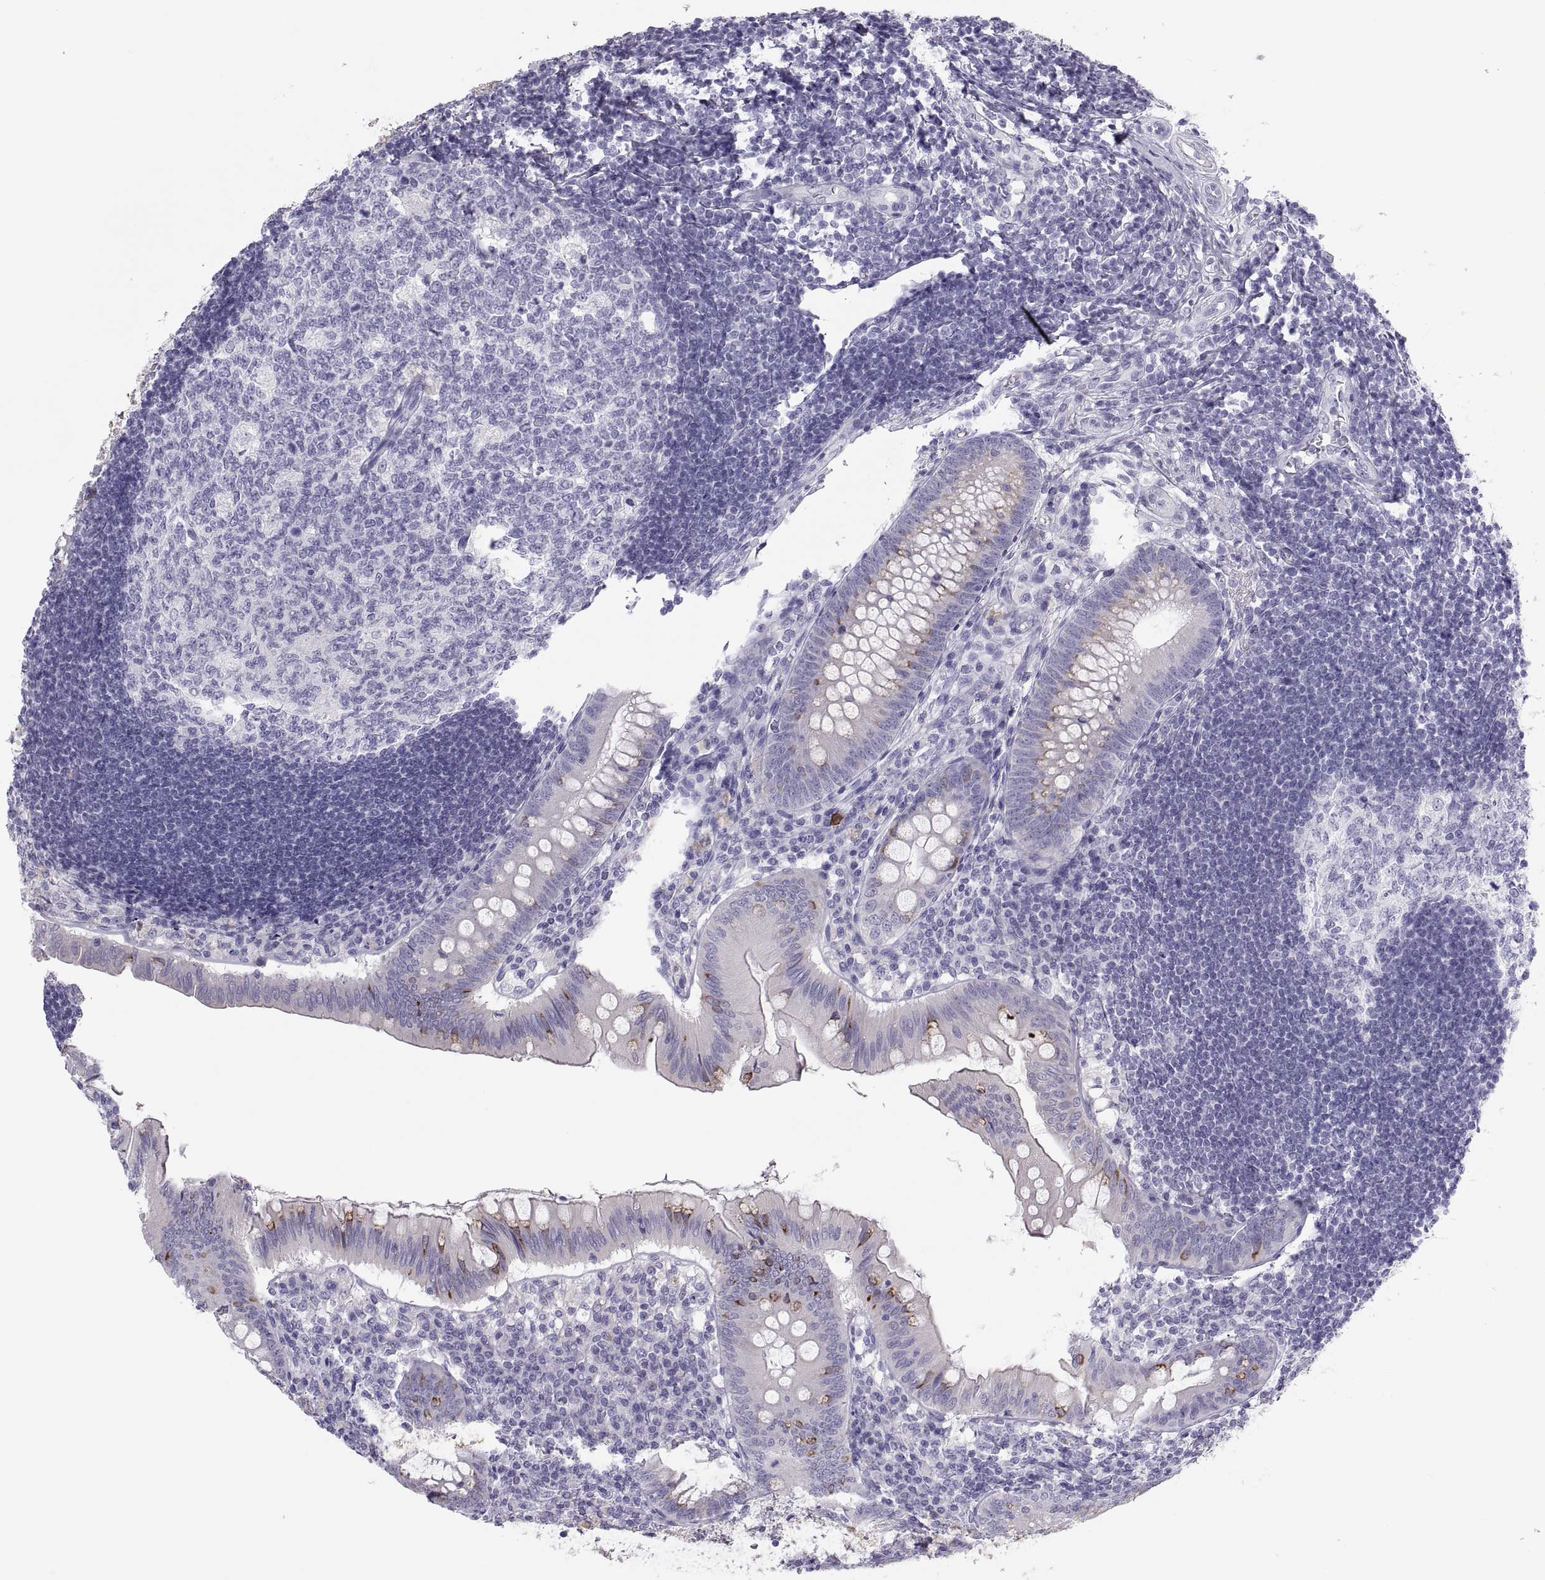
{"staining": {"intensity": "moderate", "quantity": "<25%", "location": "cytoplasmic/membranous"}, "tissue": "appendix", "cell_type": "Glandular cells", "image_type": "normal", "snomed": [{"axis": "morphology", "description": "Normal tissue, NOS"}, {"axis": "morphology", "description": "Inflammation, NOS"}, {"axis": "topography", "description": "Appendix"}], "caption": "The immunohistochemical stain highlights moderate cytoplasmic/membranous expression in glandular cells of unremarkable appendix. The protein of interest is shown in brown color, while the nuclei are stained blue.", "gene": "MAGEB2", "patient": {"sex": "male", "age": 16}}